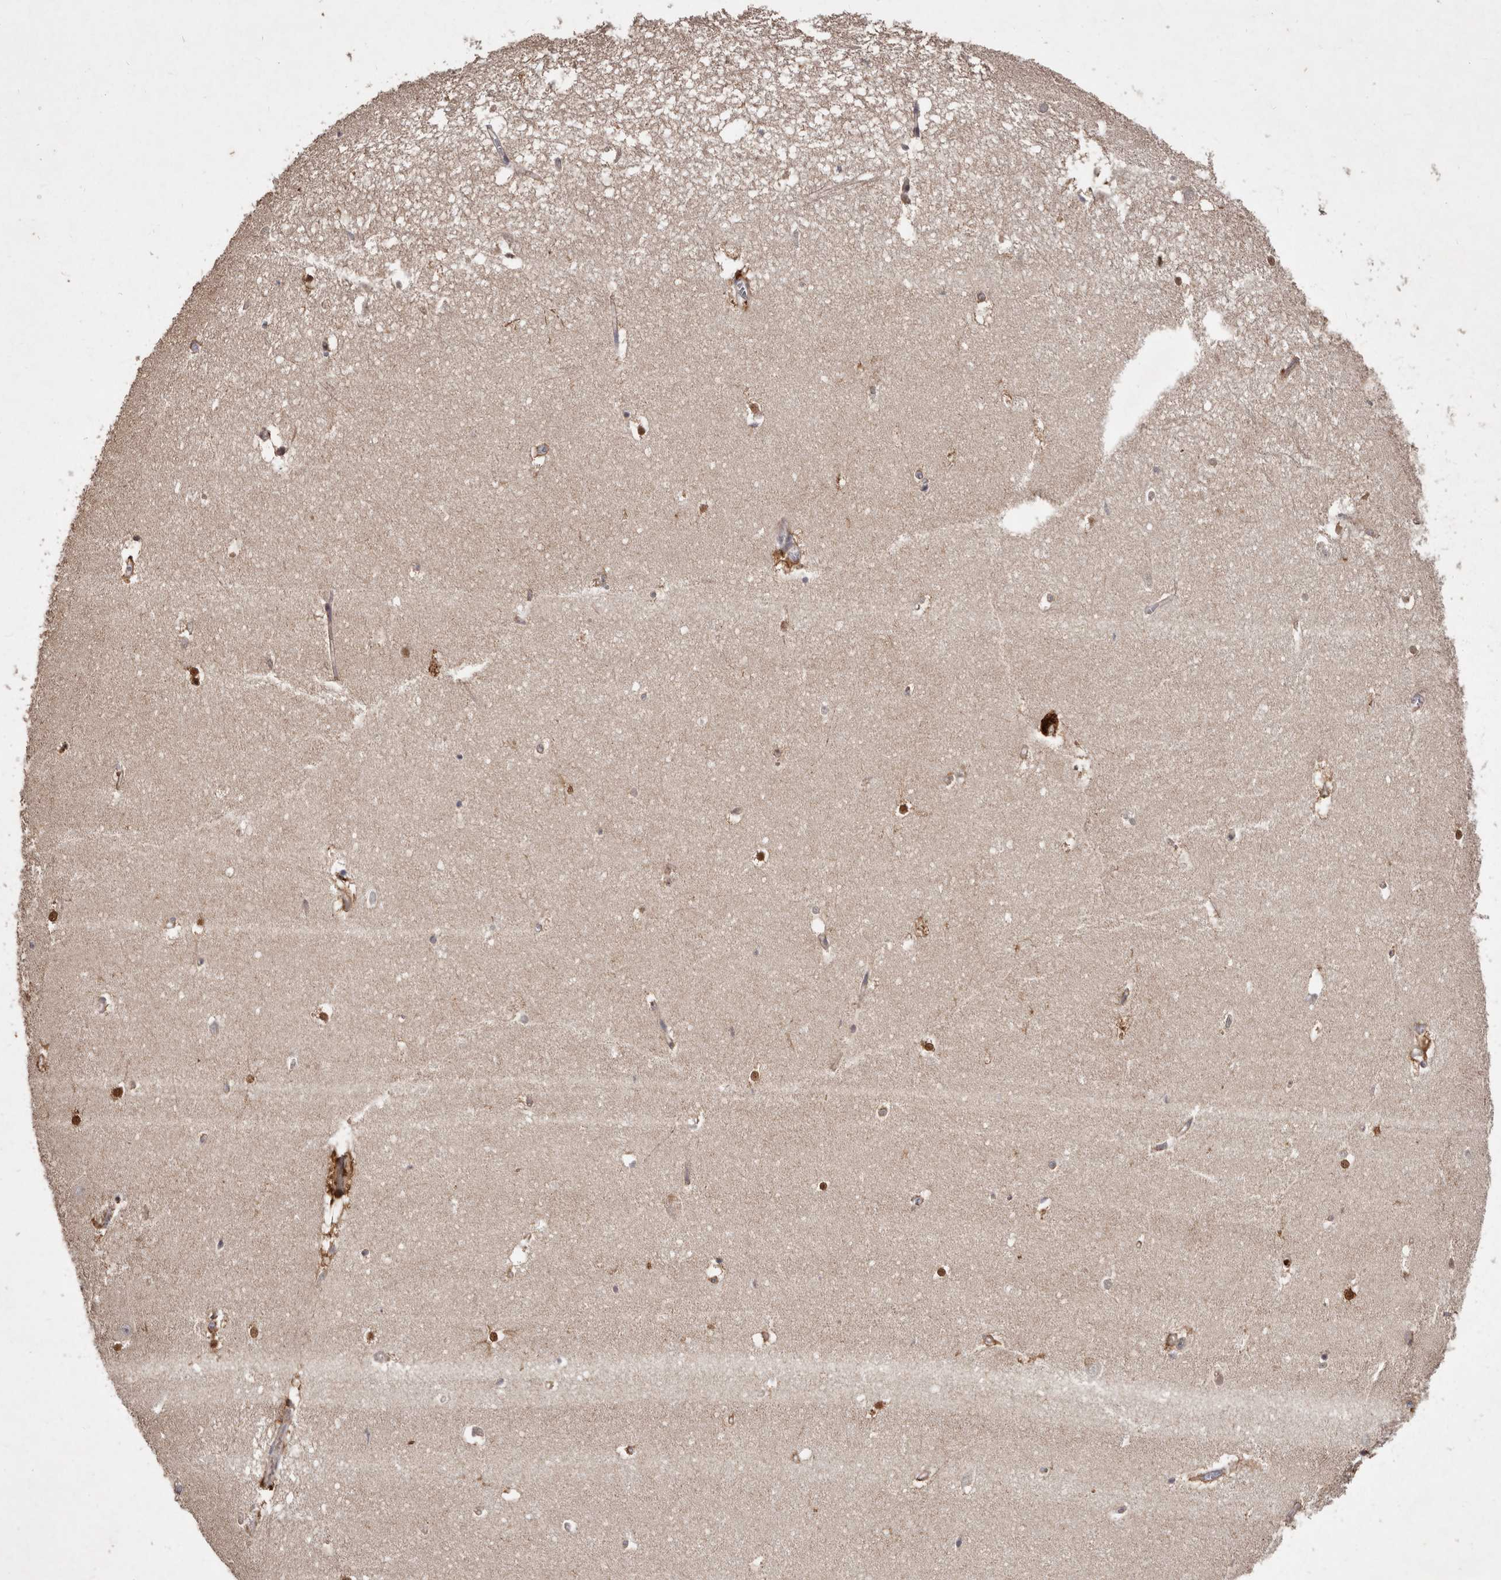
{"staining": {"intensity": "moderate", "quantity": "<25%", "location": "cytoplasmic/membranous,nuclear"}, "tissue": "hippocampus", "cell_type": "Glial cells", "image_type": "normal", "snomed": [{"axis": "morphology", "description": "Normal tissue, NOS"}, {"axis": "topography", "description": "Hippocampus"}], "caption": "The histopathology image exhibits immunohistochemical staining of benign hippocampus. There is moderate cytoplasmic/membranous,nuclear staining is appreciated in about <25% of glial cells.", "gene": "FLAD1", "patient": {"sex": "female", "age": 64}}